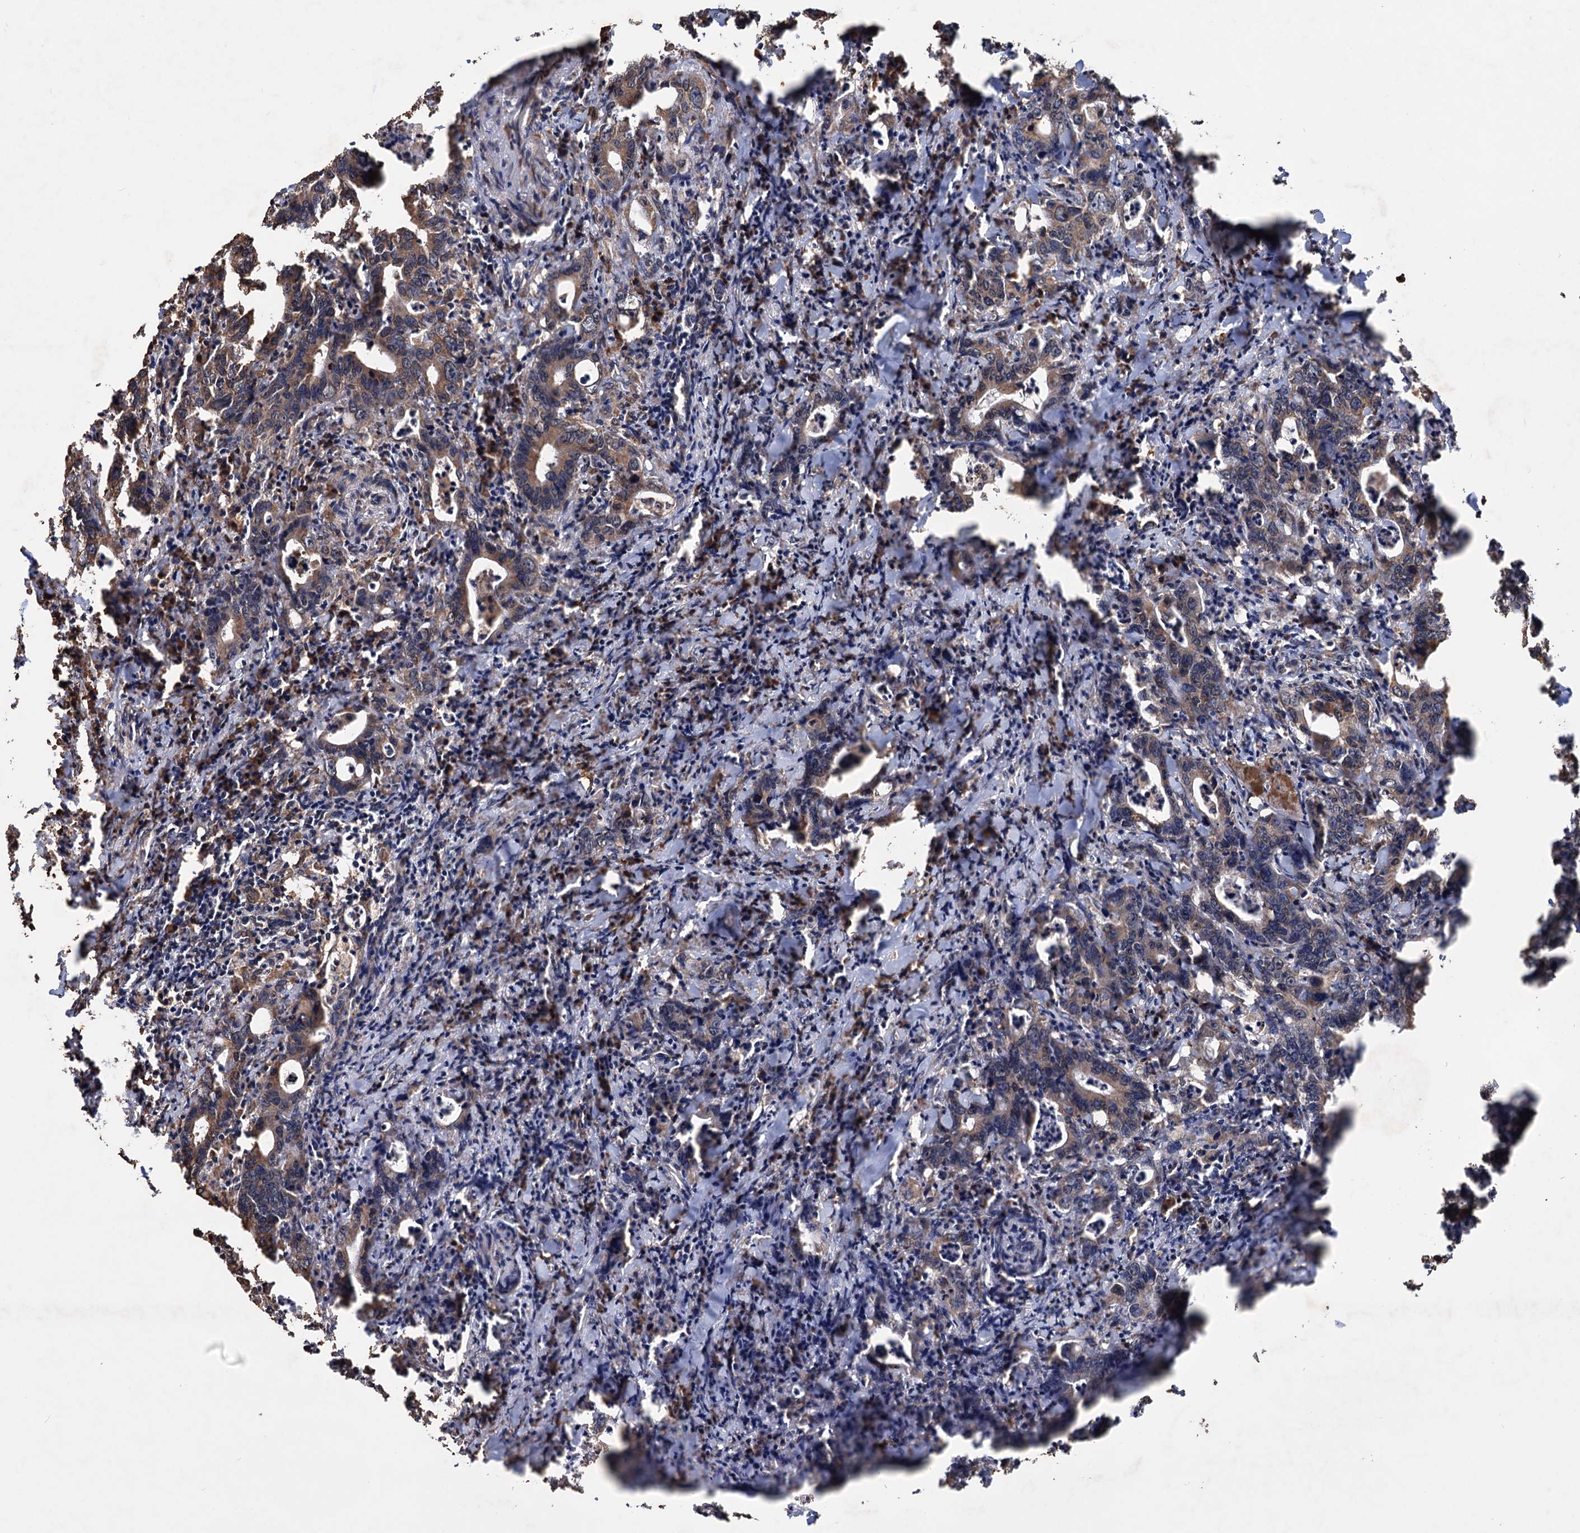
{"staining": {"intensity": "moderate", "quantity": "<25%", "location": "cytoplasmic/membranous"}, "tissue": "colorectal cancer", "cell_type": "Tumor cells", "image_type": "cancer", "snomed": [{"axis": "morphology", "description": "Adenocarcinoma, NOS"}, {"axis": "topography", "description": "Colon"}], "caption": "Protein analysis of adenocarcinoma (colorectal) tissue reveals moderate cytoplasmic/membranous staining in about <25% of tumor cells.", "gene": "TBC1D12", "patient": {"sex": "female", "age": 75}}